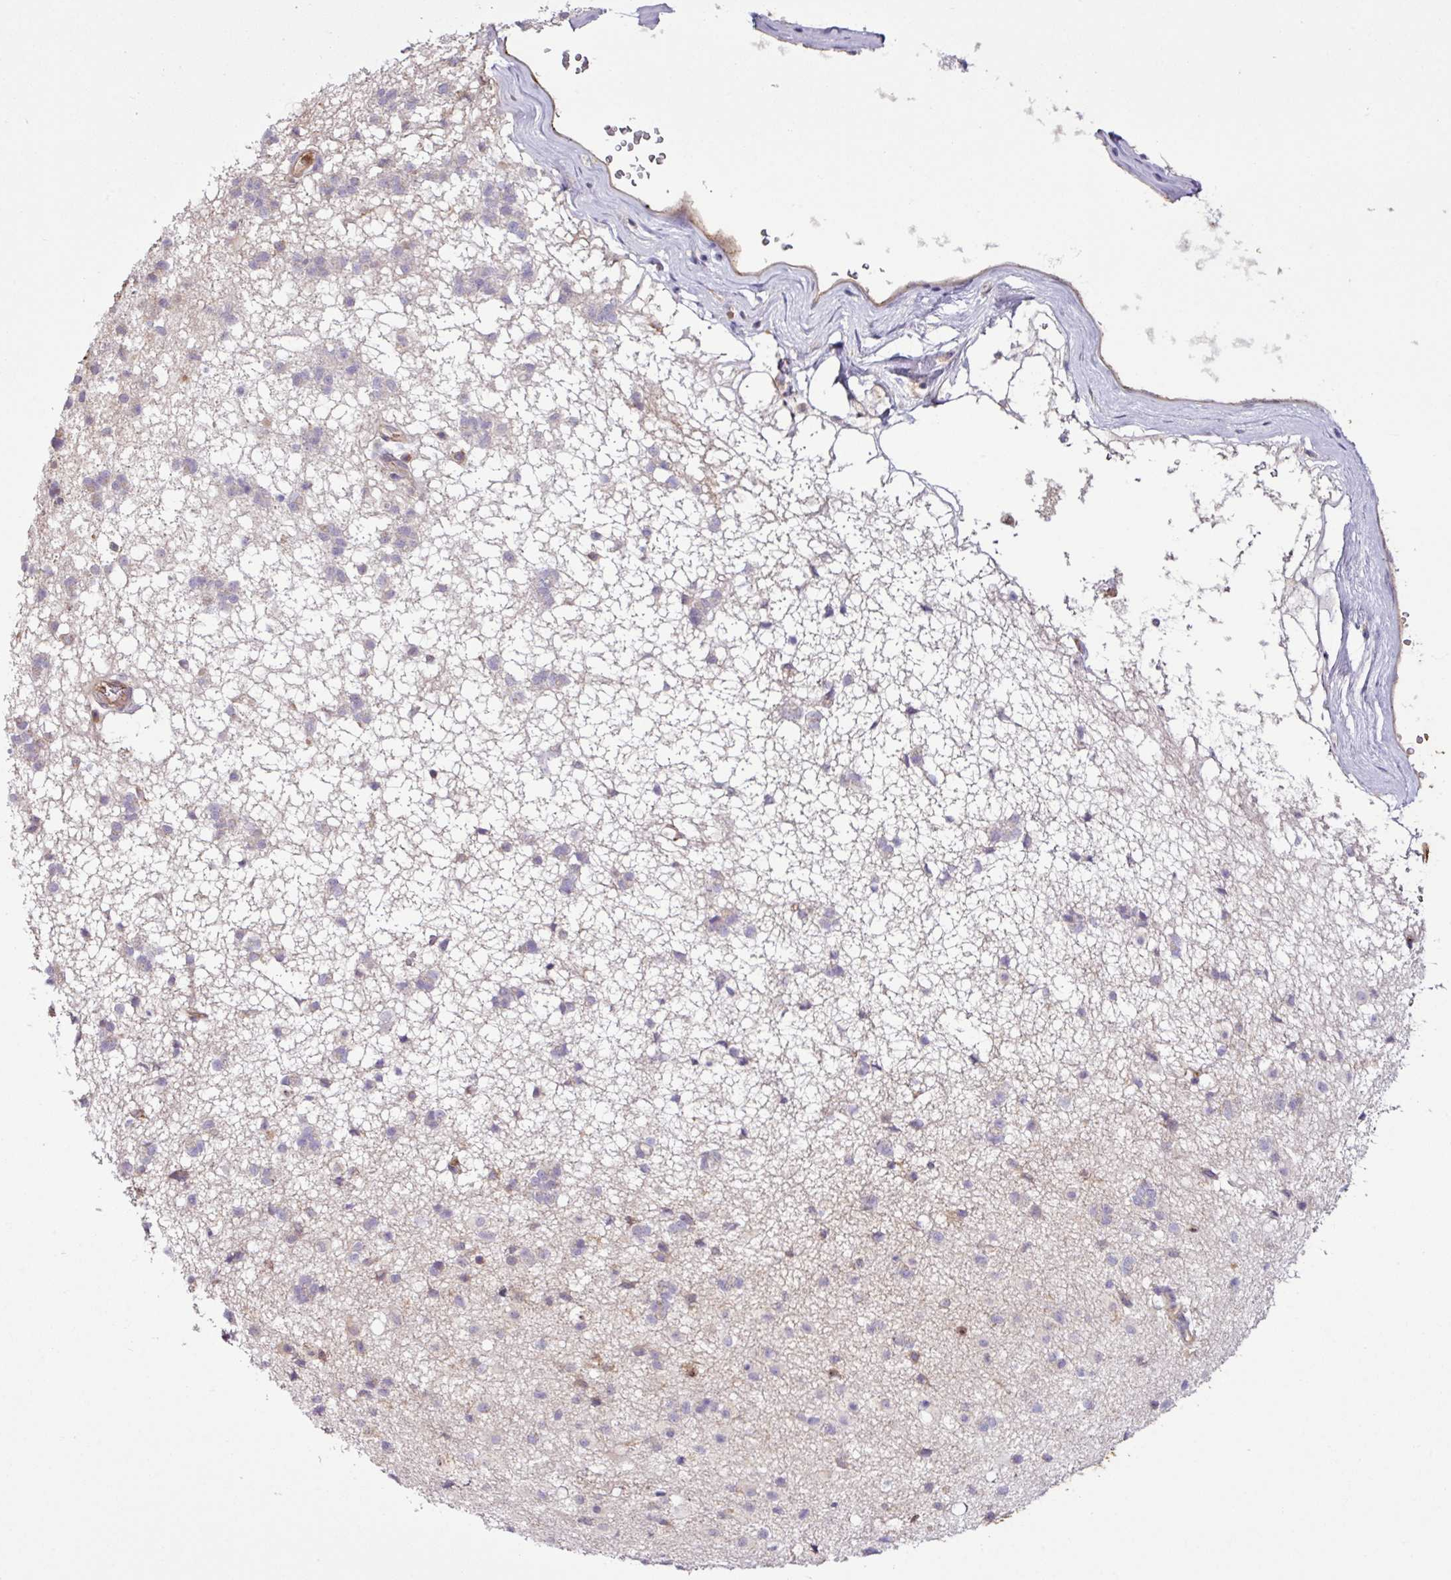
{"staining": {"intensity": "negative", "quantity": "none", "location": "none"}, "tissue": "caudate", "cell_type": "Glial cells", "image_type": "normal", "snomed": [{"axis": "morphology", "description": "Normal tissue, NOS"}, {"axis": "topography", "description": "Lateral ventricle wall"}], "caption": "This photomicrograph is of benign caudate stained with immunohistochemistry (IHC) to label a protein in brown with the nuclei are counter-stained blue. There is no expression in glial cells. Brightfield microscopy of immunohistochemistry (IHC) stained with DAB (3,3'-diaminobenzidine) (brown) and hematoxylin (blue), captured at high magnification.", "gene": "ZNF106", "patient": {"sex": "male", "age": 58}}